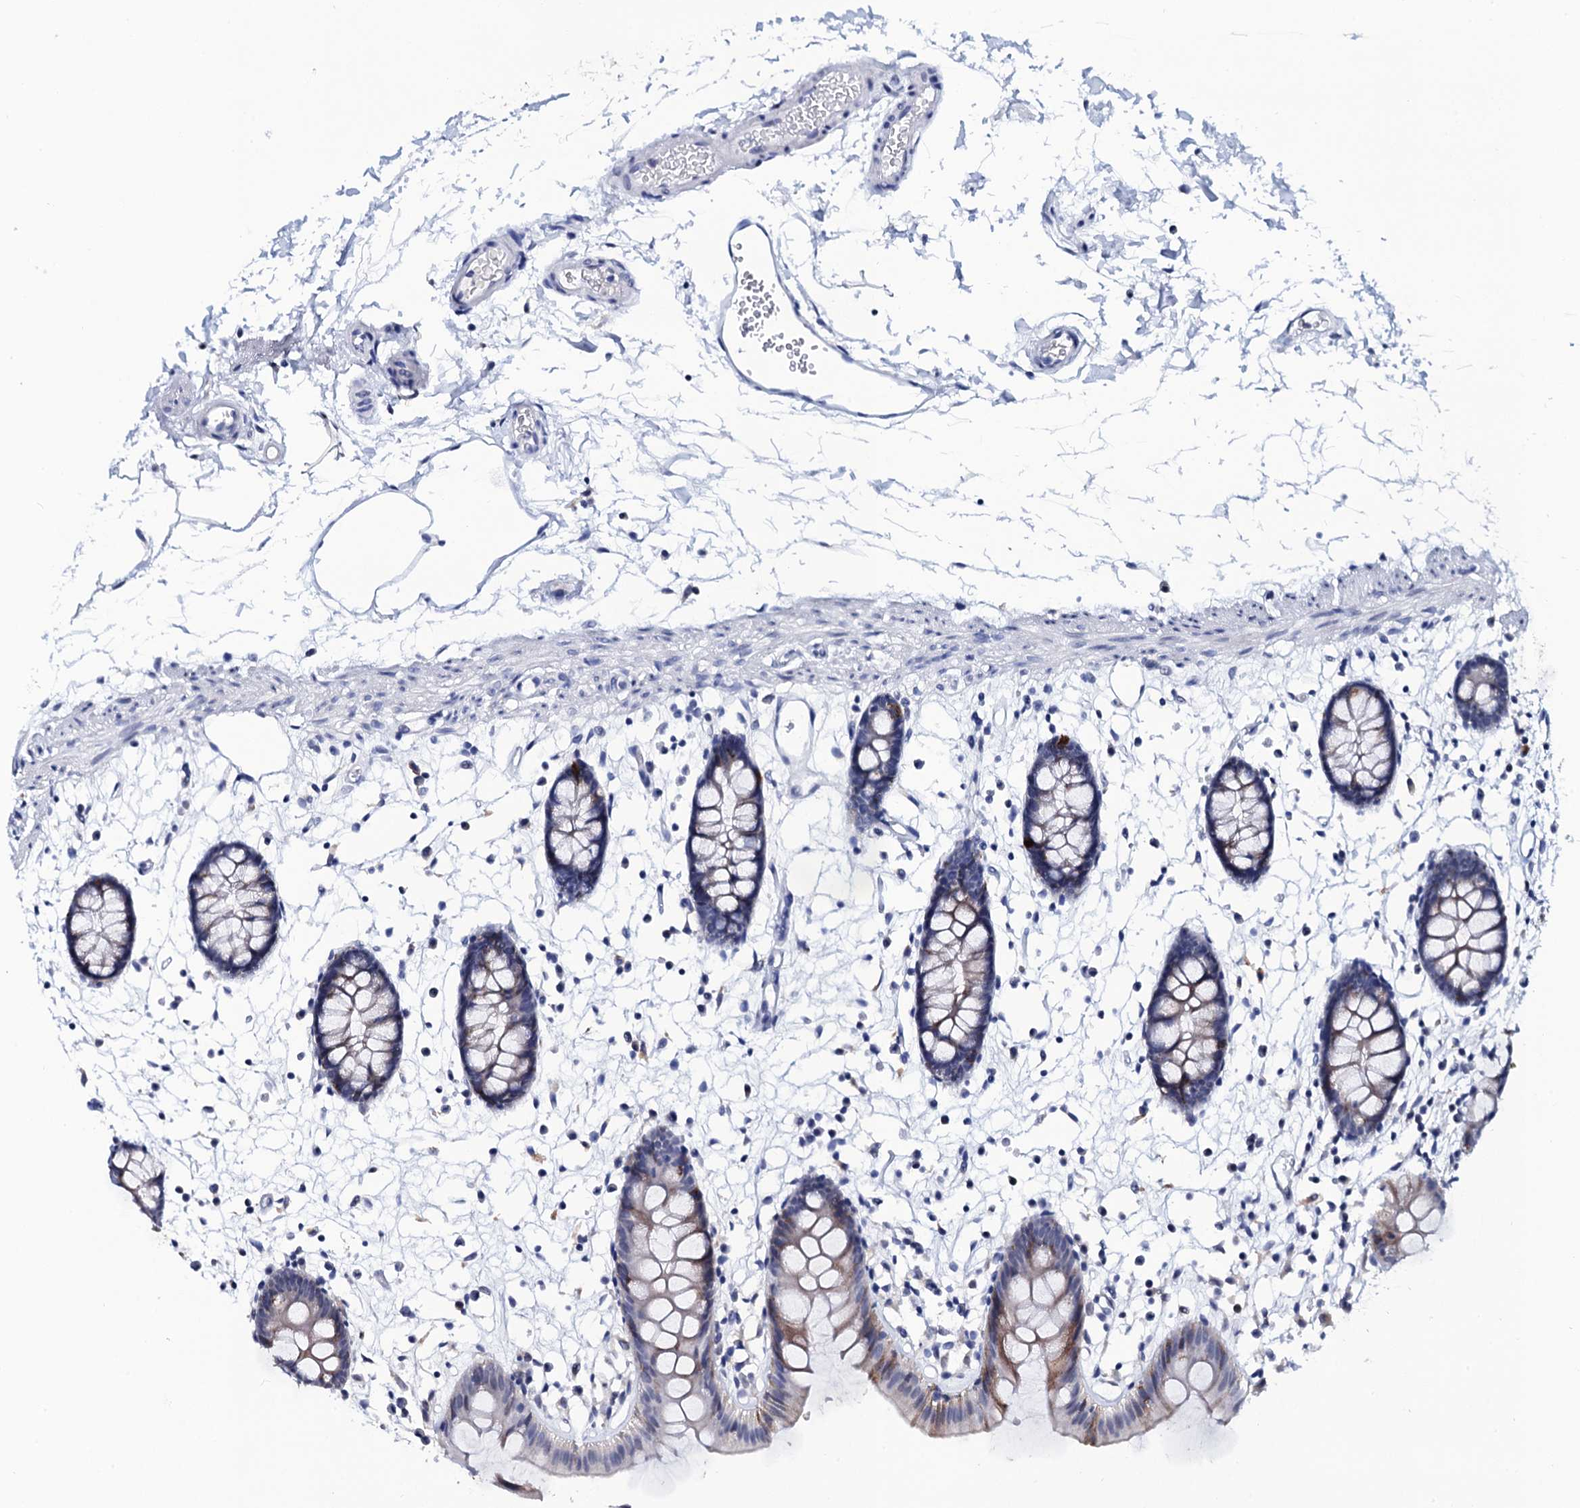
{"staining": {"intensity": "negative", "quantity": "none", "location": "none"}, "tissue": "colon", "cell_type": "Endothelial cells", "image_type": "normal", "snomed": [{"axis": "morphology", "description": "Normal tissue, NOS"}, {"axis": "topography", "description": "Colon"}], "caption": "Immunohistochemical staining of normal colon displays no significant positivity in endothelial cells.", "gene": "SLC7A10", "patient": {"sex": "male", "age": 56}}